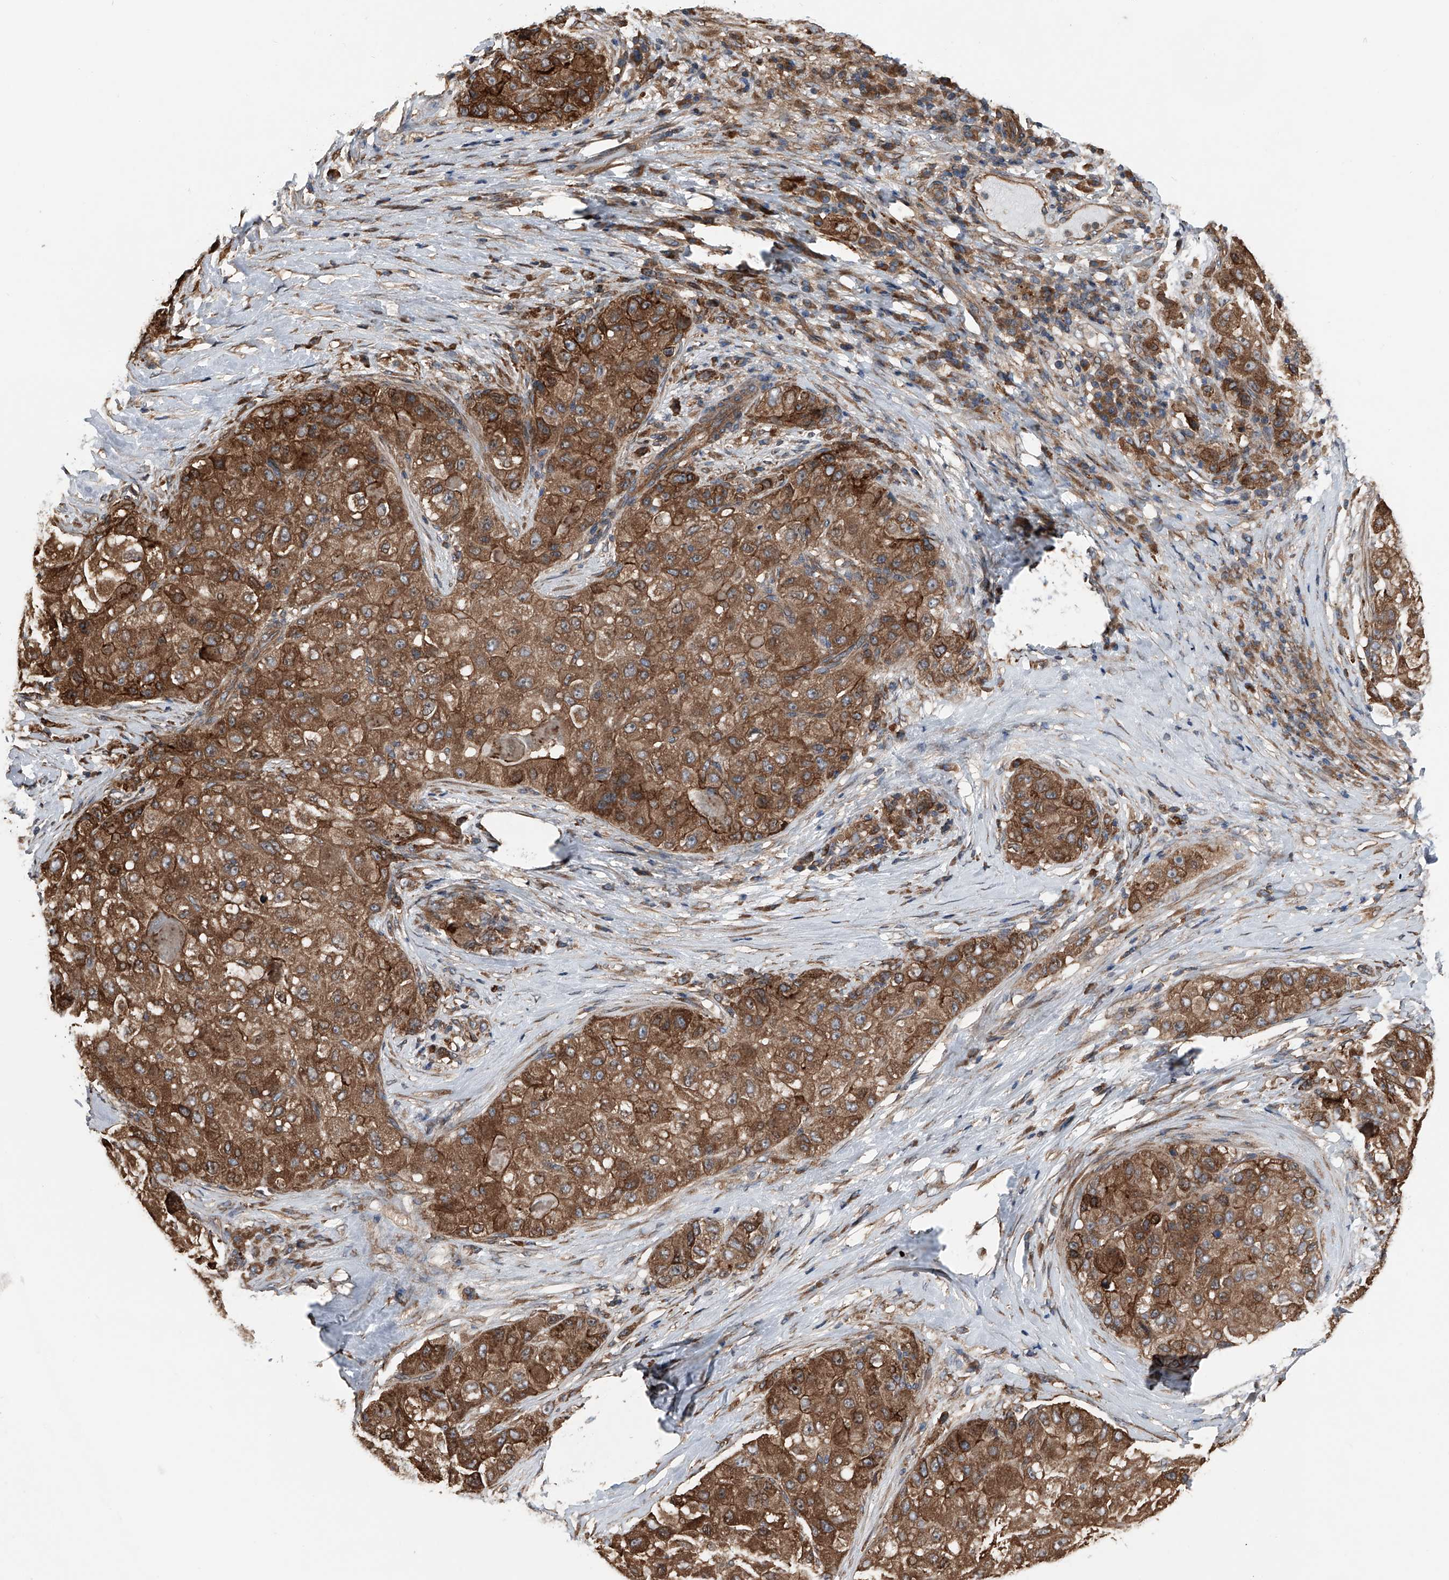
{"staining": {"intensity": "strong", "quantity": ">75%", "location": "cytoplasmic/membranous"}, "tissue": "liver cancer", "cell_type": "Tumor cells", "image_type": "cancer", "snomed": [{"axis": "morphology", "description": "Carcinoma, Hepatocellular, NOS"}, {"axis": "topography", "description": "Liver"}], "caption": "DAB immunohistochemical staining of liver cancer demonstrates strong cytoplasmic/membranous protein expression in approximately >75% of tumor cells.", "gene": "KCNJ2", "patient": {"sex": "male", "age": 80}}